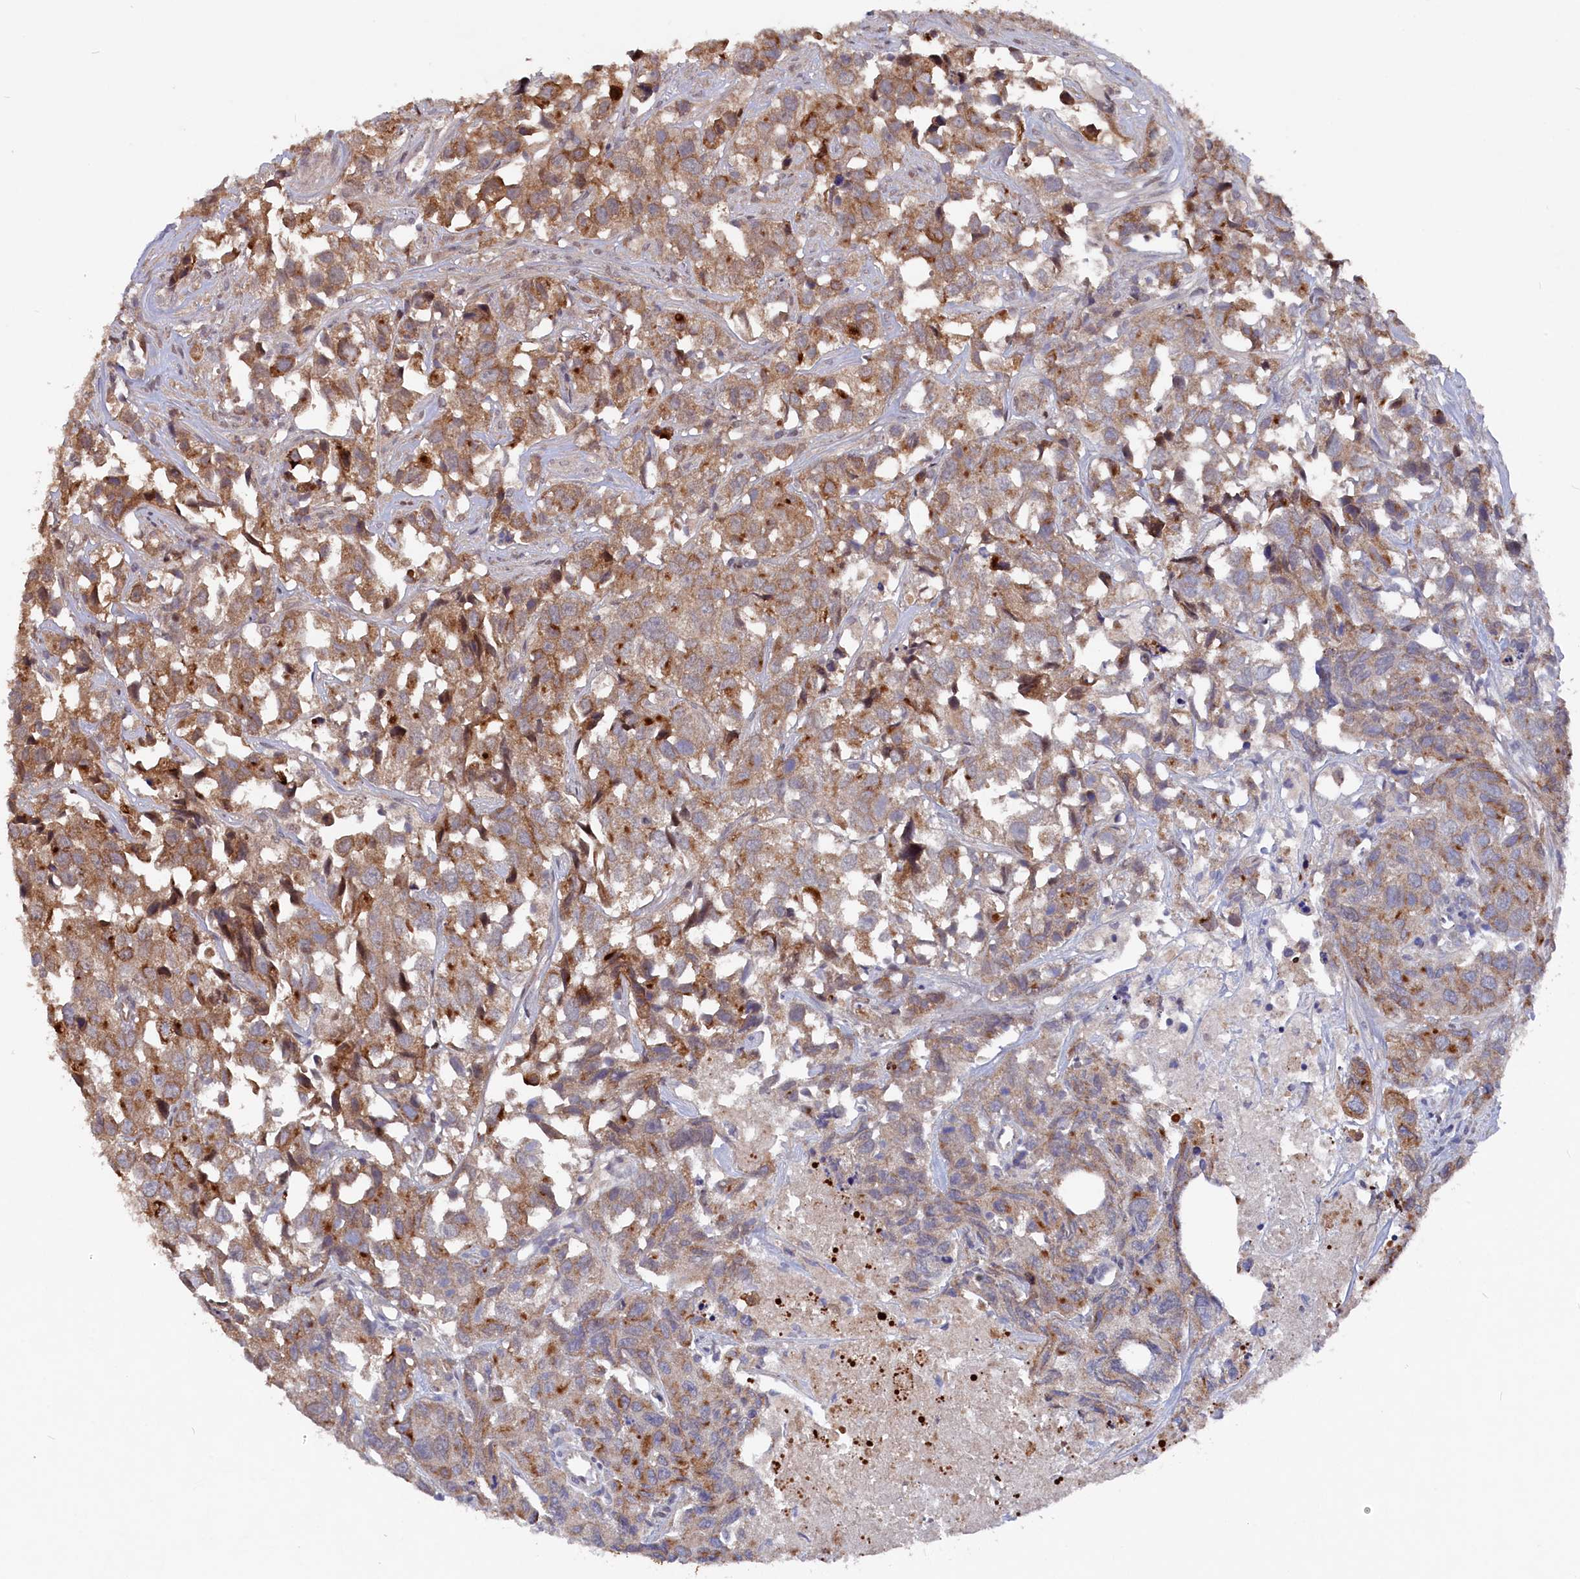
{"staining": {"intensity": "moderate", "quantity": ">75%", "location": "cytoplasmic/membranous"}, "tissue": "urothelial cancer", "cell_type": "Tumor cells", "image_type": "cancer", "snomed": [{"axis": "morphology", "description": "Urothelial carcinoma, High grade"}, {"axis": "topography", "description": "Urinary bladder"}], "caption": "Immunohistochemical staining of high-grade urothelial carcinoma reveals moderate cytoplasmic/membranous protein positivity in approximately >75% of tumor cells.", "gene": "TMC5", "patient": {"sex": "female", "age": 75}}